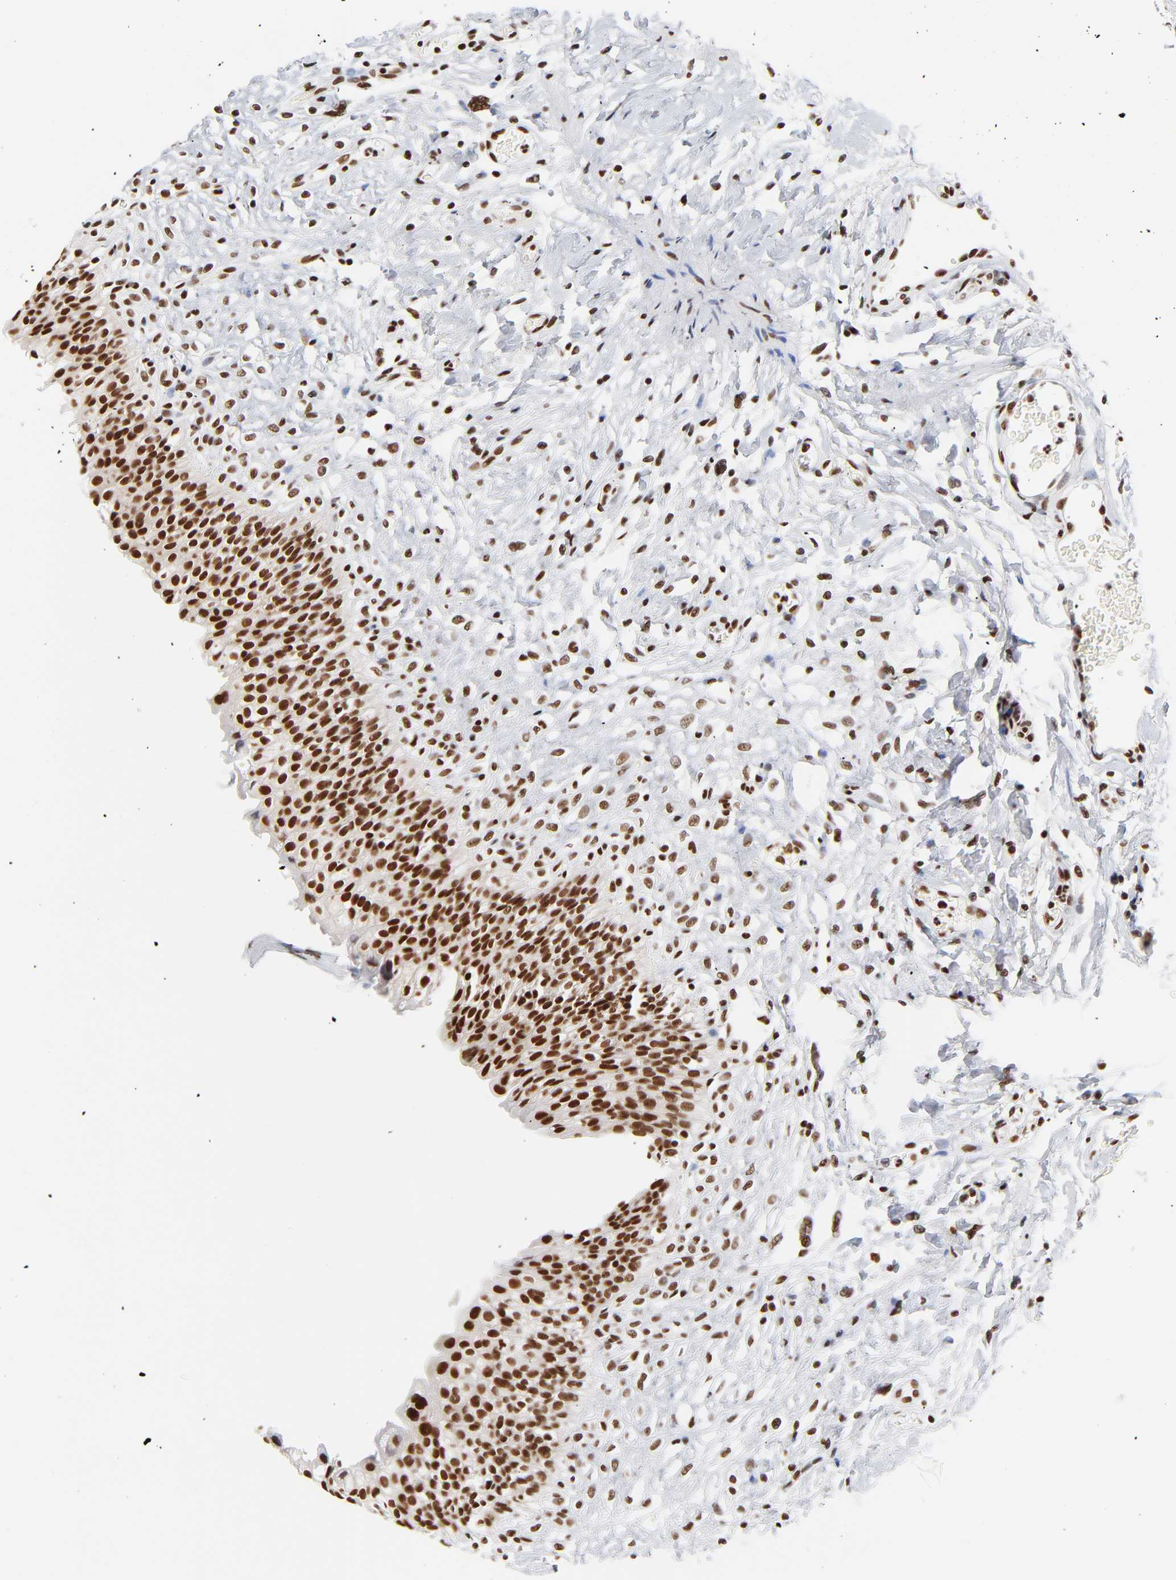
{"staining": {"intensity": "strong", "quantity": ">75%", "location": "nuclear"}, "tissue": "urinary bladder", "cell_type": "Urothelial cells", "image_type": "normal", "snomed": [{"axis": "morphology", "description": "Normal tissue, NOS"}, {"axis": "topography", "description": "Urinary bladder"}], "caption": "Urinary bladder stained with DAB (3,3'-diaminobenzidine) immunohistochemistry exhibits high levels of strong nuclear staining in approximately >75% of urothelial cells. (IHC, brightfield microscopy, high magnification).", "gene": "CREB1", "patient": {"sex": "female", "age": 80}}